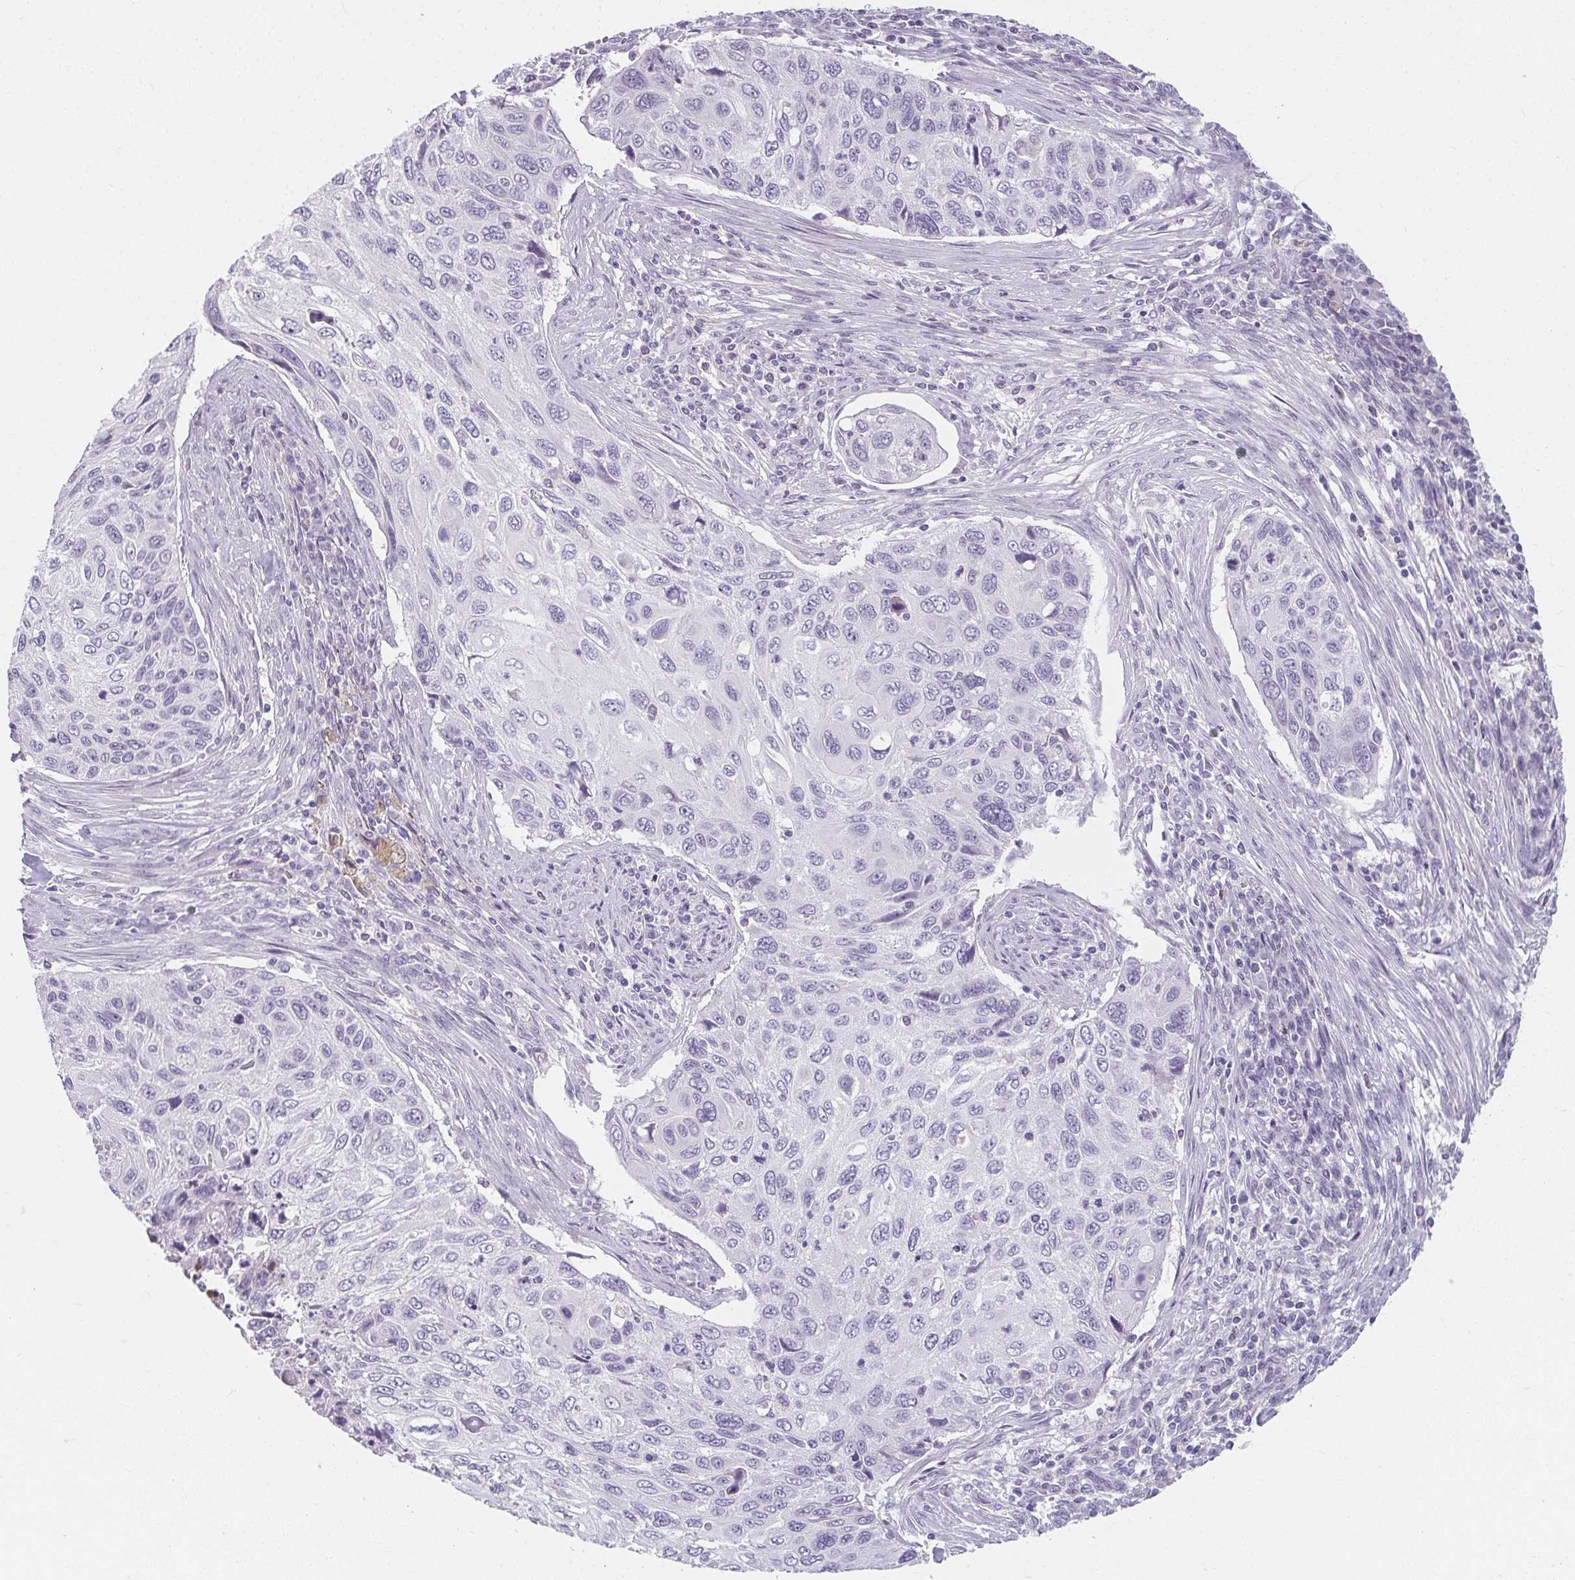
{"staining": {"intensity": "negative", "quantity": "none", "location": "none"}, "tissue": "cervical cancer", "cell_type": "Tumor cells", "image_type": "cancer", "snomed": [{"axis": "morphology", "description": "Squamous cell carcinoma, NOS"}, {"axis": "topography", "description": "Cervix"}], "caption": "High power microscopy histopathology image of an IHC image of cervical cancer, revealing no significant expression in tumor cells.", "gene": "CAMKV", "patient": {"sex": "female", "age": 70}}